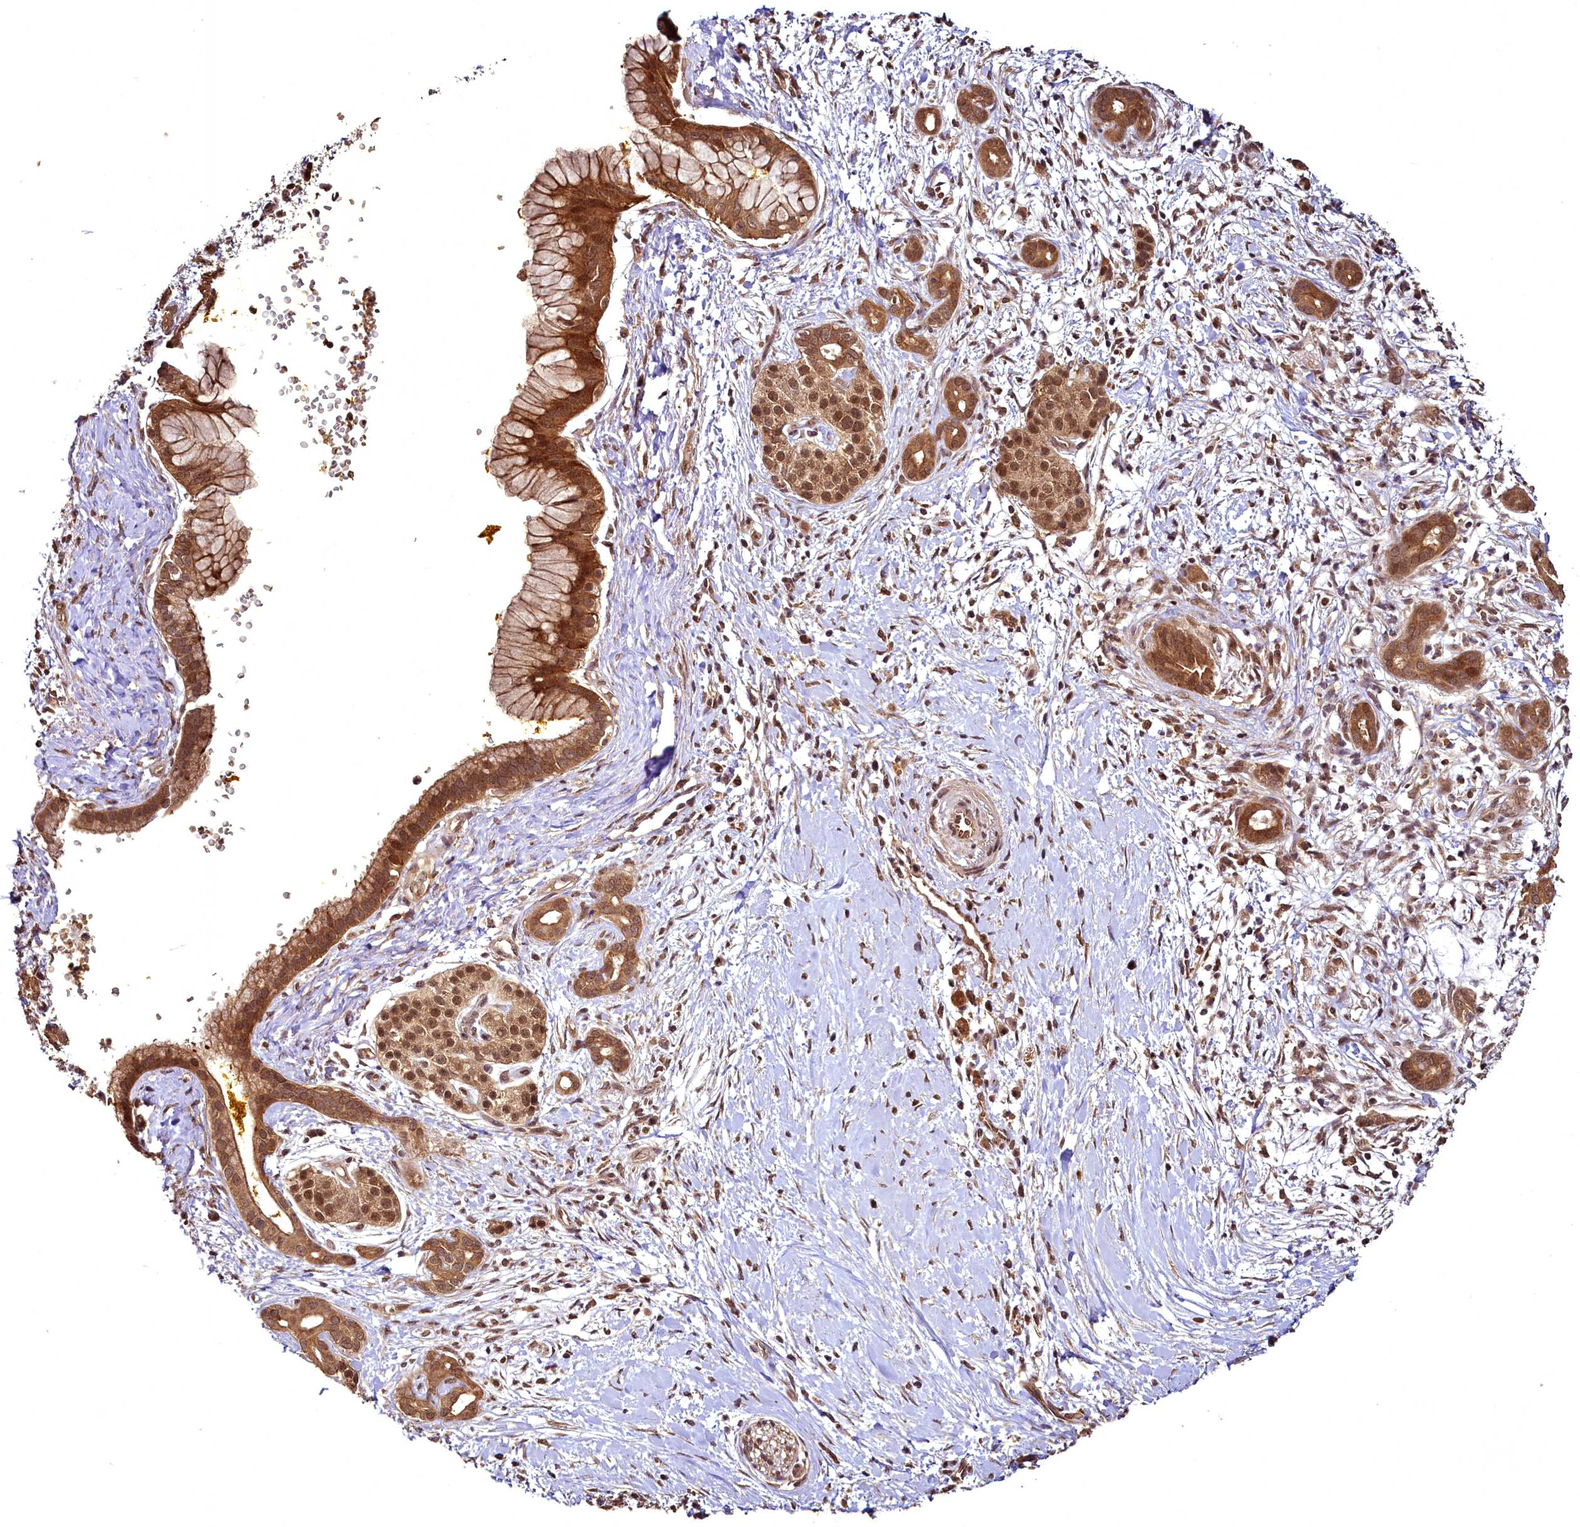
{"staining": {"intensity": "moderate", "quantity": ">75%", "location": "cytoplasmic/membranous,nuclear"}, "tissue": "pancreatic cancer", "cell_type": "Tumor cells", "image_type": "cancer", "snomed": [{"axis": "morphology", "description": "Adenocarcinoma, NOS"}, {"axis": "topography", "description": "Pancreas"}], "caption": "The immunohistochemical stain shows moderate cytoplasmic/membranous and nuclear expression in tumor cells of pancreatic cancer (adenocarcinoma) tissue.", "gene": "VPS51", "patient": {"sex": "male", "age": 58}}